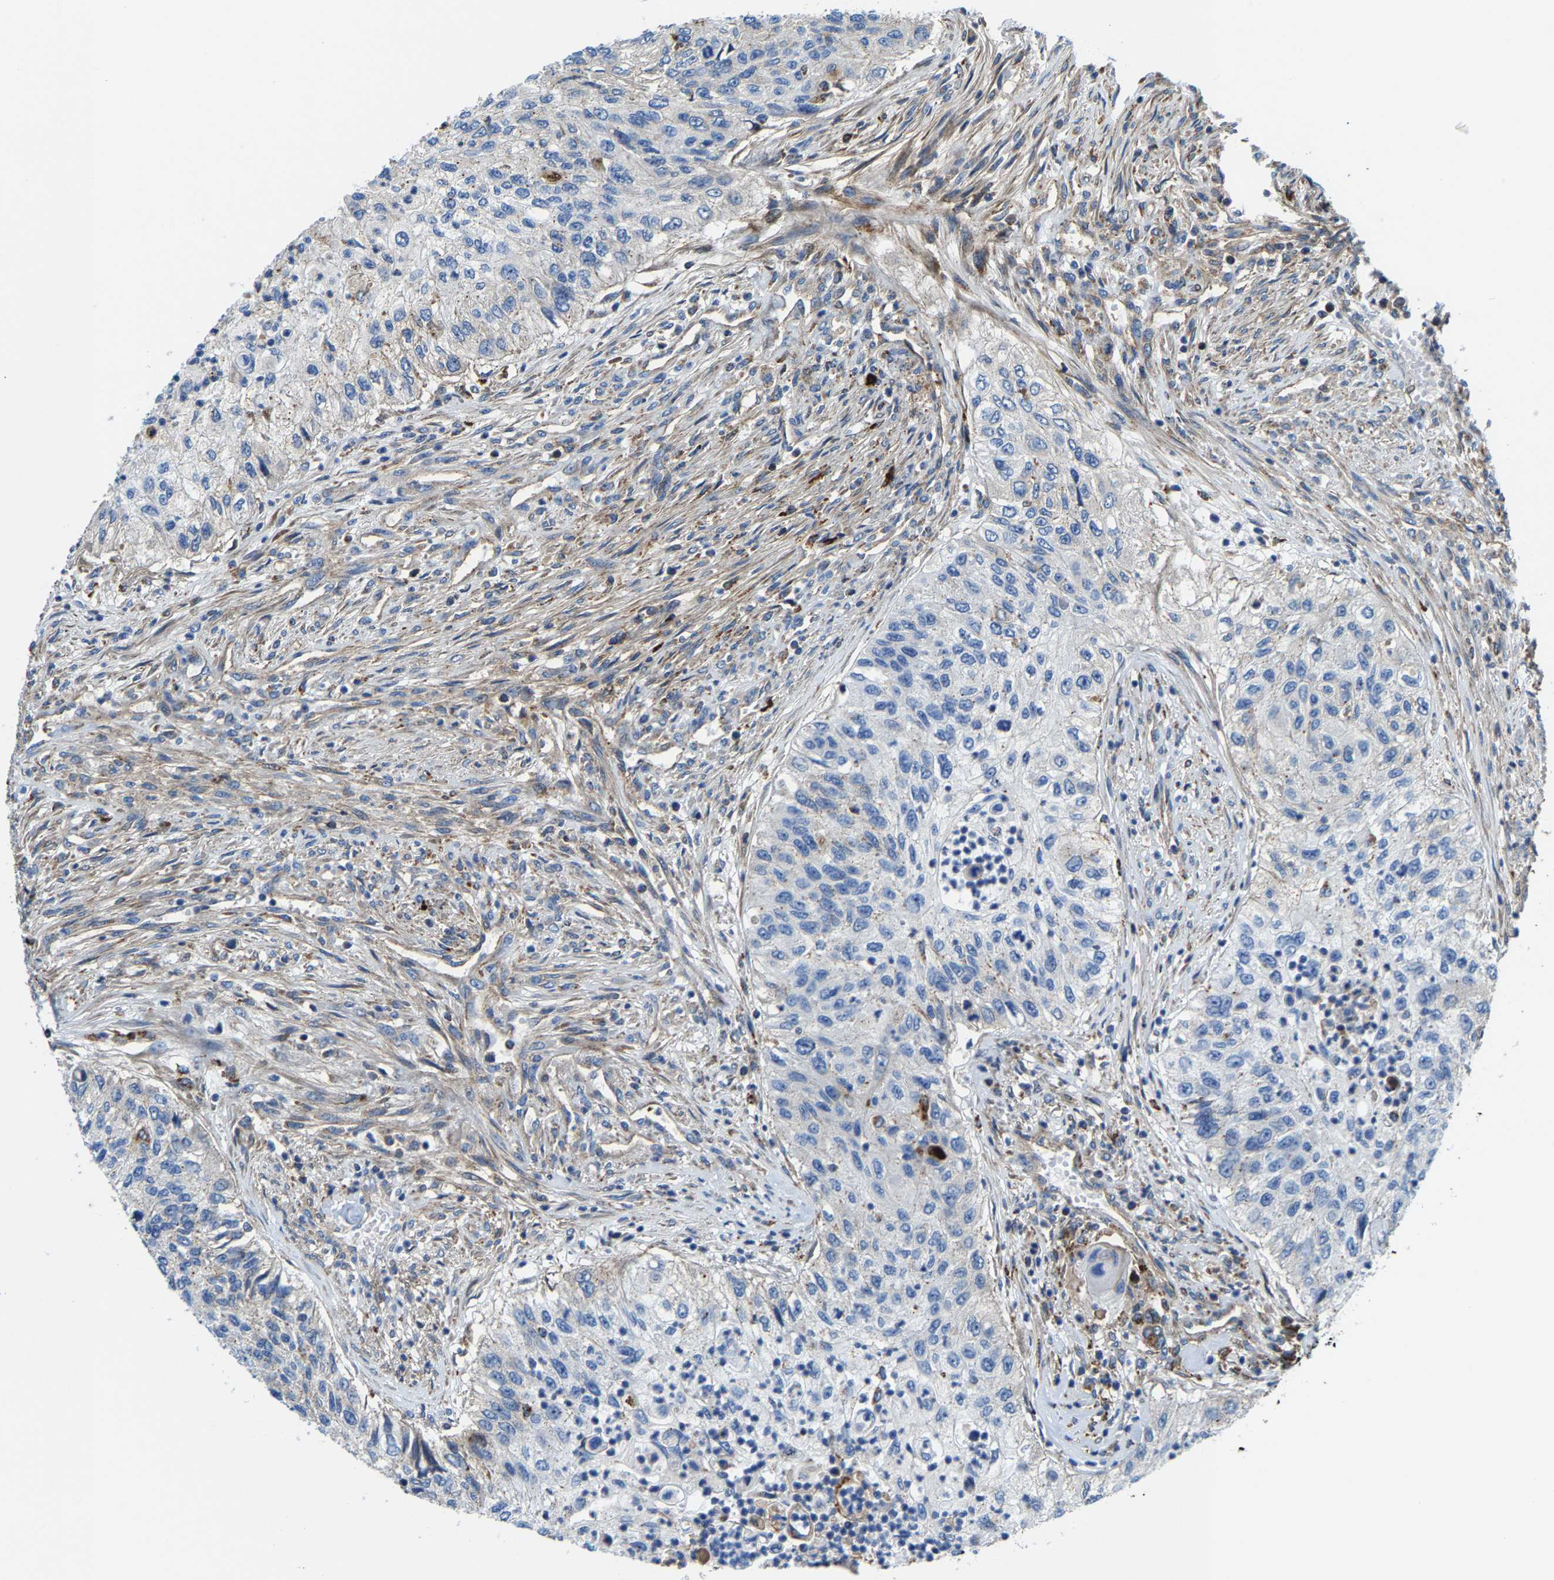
{"staining": {"intensity": "negative", "quantity": "none", "location": "none"}, "tissue": "urothelial cancer", "cell_type": "Tumor cells", "image_type": "cancer", "snomed": [{"axis": "morphology", "description": "Urothelial carcinoma, High grade"}, {"axis": "topography", "description": "Urinary bladder"}], "caption": "High power microscopy histopathology image of an IHC image of urothelial carcinoma (high-grade), revealing no significant expression in tumor cells. (DAB immunohistochemistry, high magnification).", "gene": "DPP7", "patient": {"sex": "female", "age": 60}}